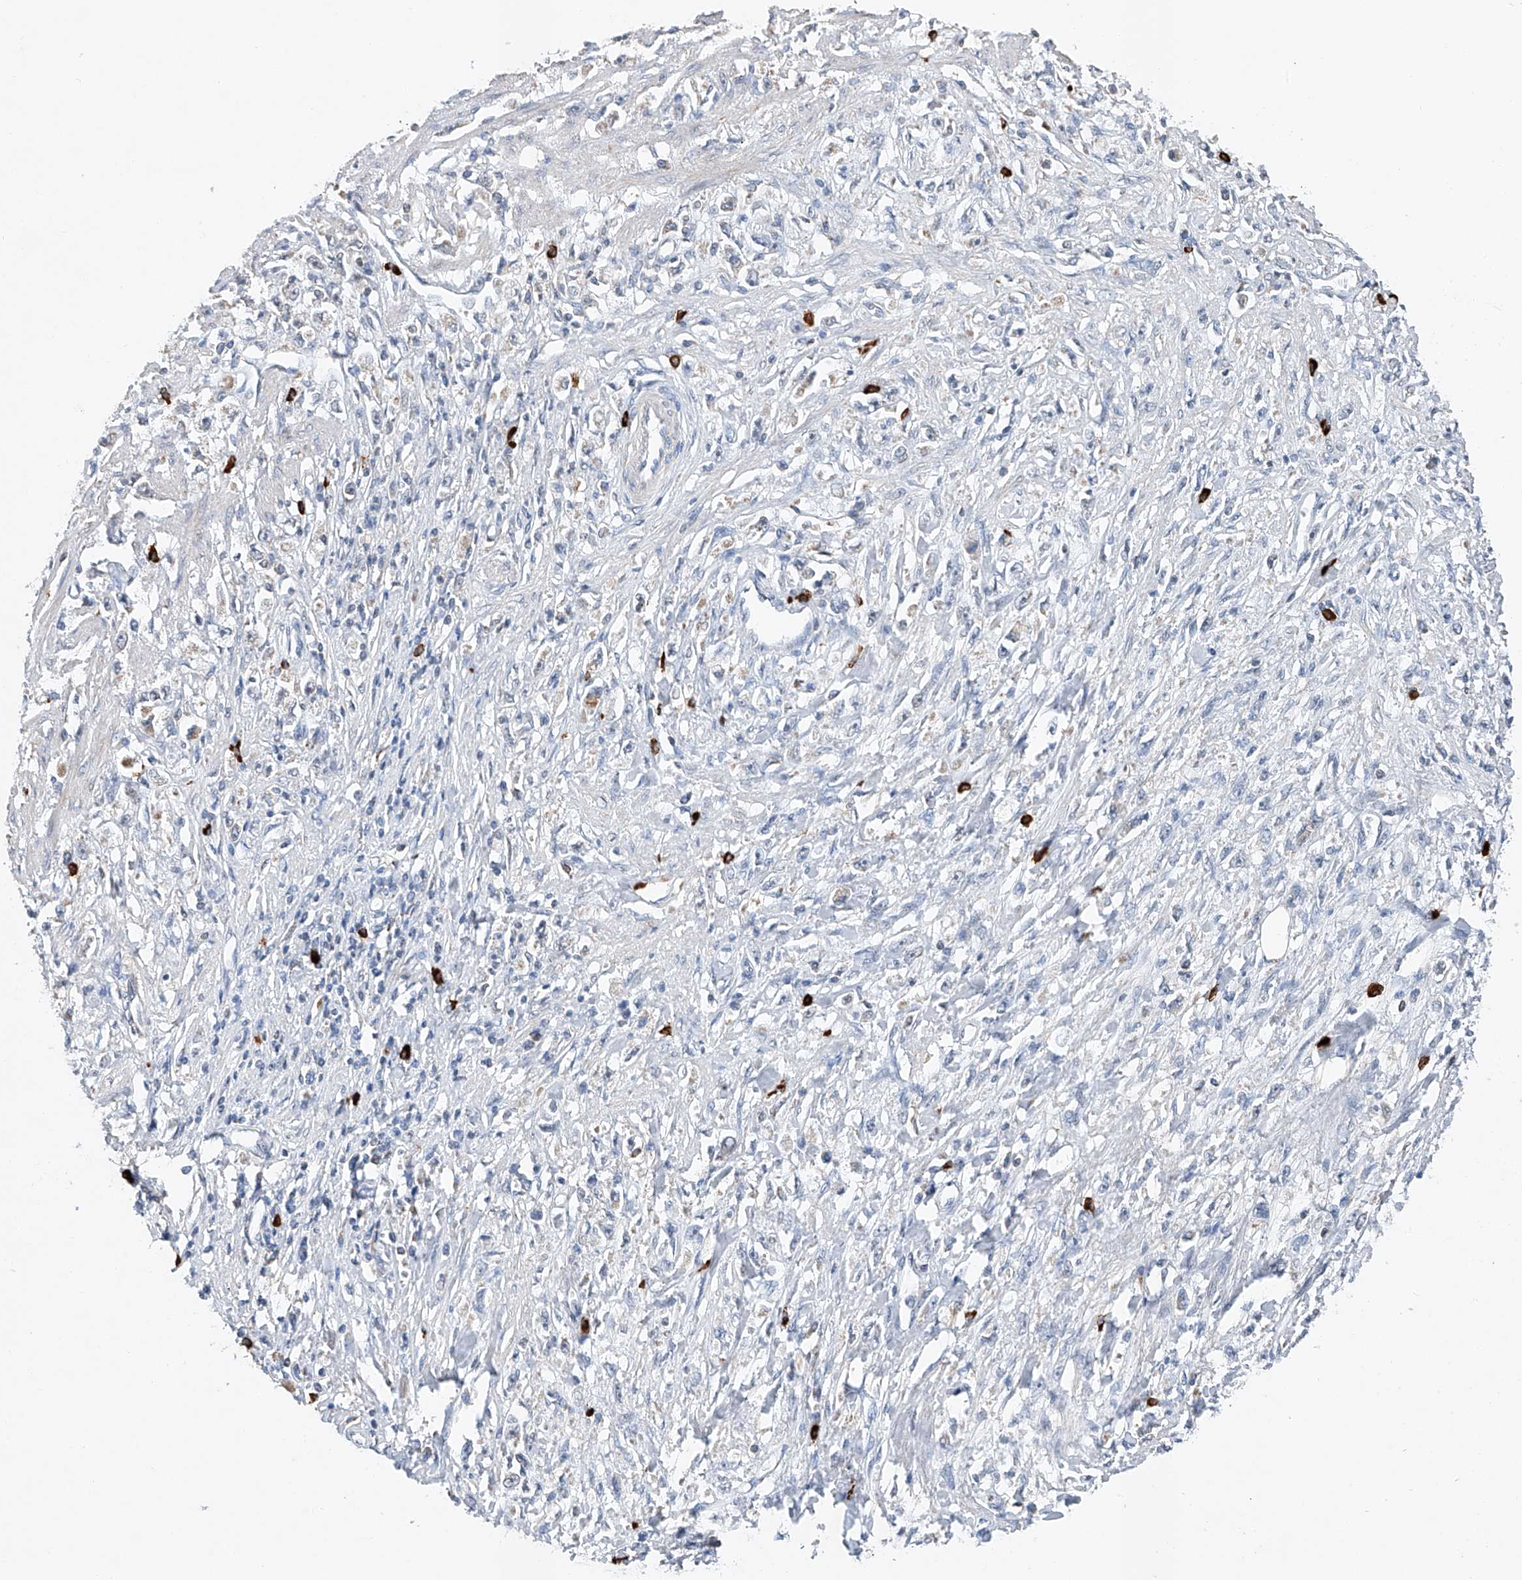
{"staining": {"intensity": "weak", "quantity": "<25%", "location": "cytoplasmic/membranous"}, "tissue": "stomach cancer", "cell_type": "Tumor cells", "image_type": "cancer", "snomed": [{"axis": "morphology", "description": "Adenocarcinoma, NOS"}, {"axis": "topography", "description": "Stomach"}], "caption": "There is no significant positivity in tumor cells of adenocarcinoma (stomach).", "gene": "KLF15", "patient": {"sex": "female", "age": 59}}